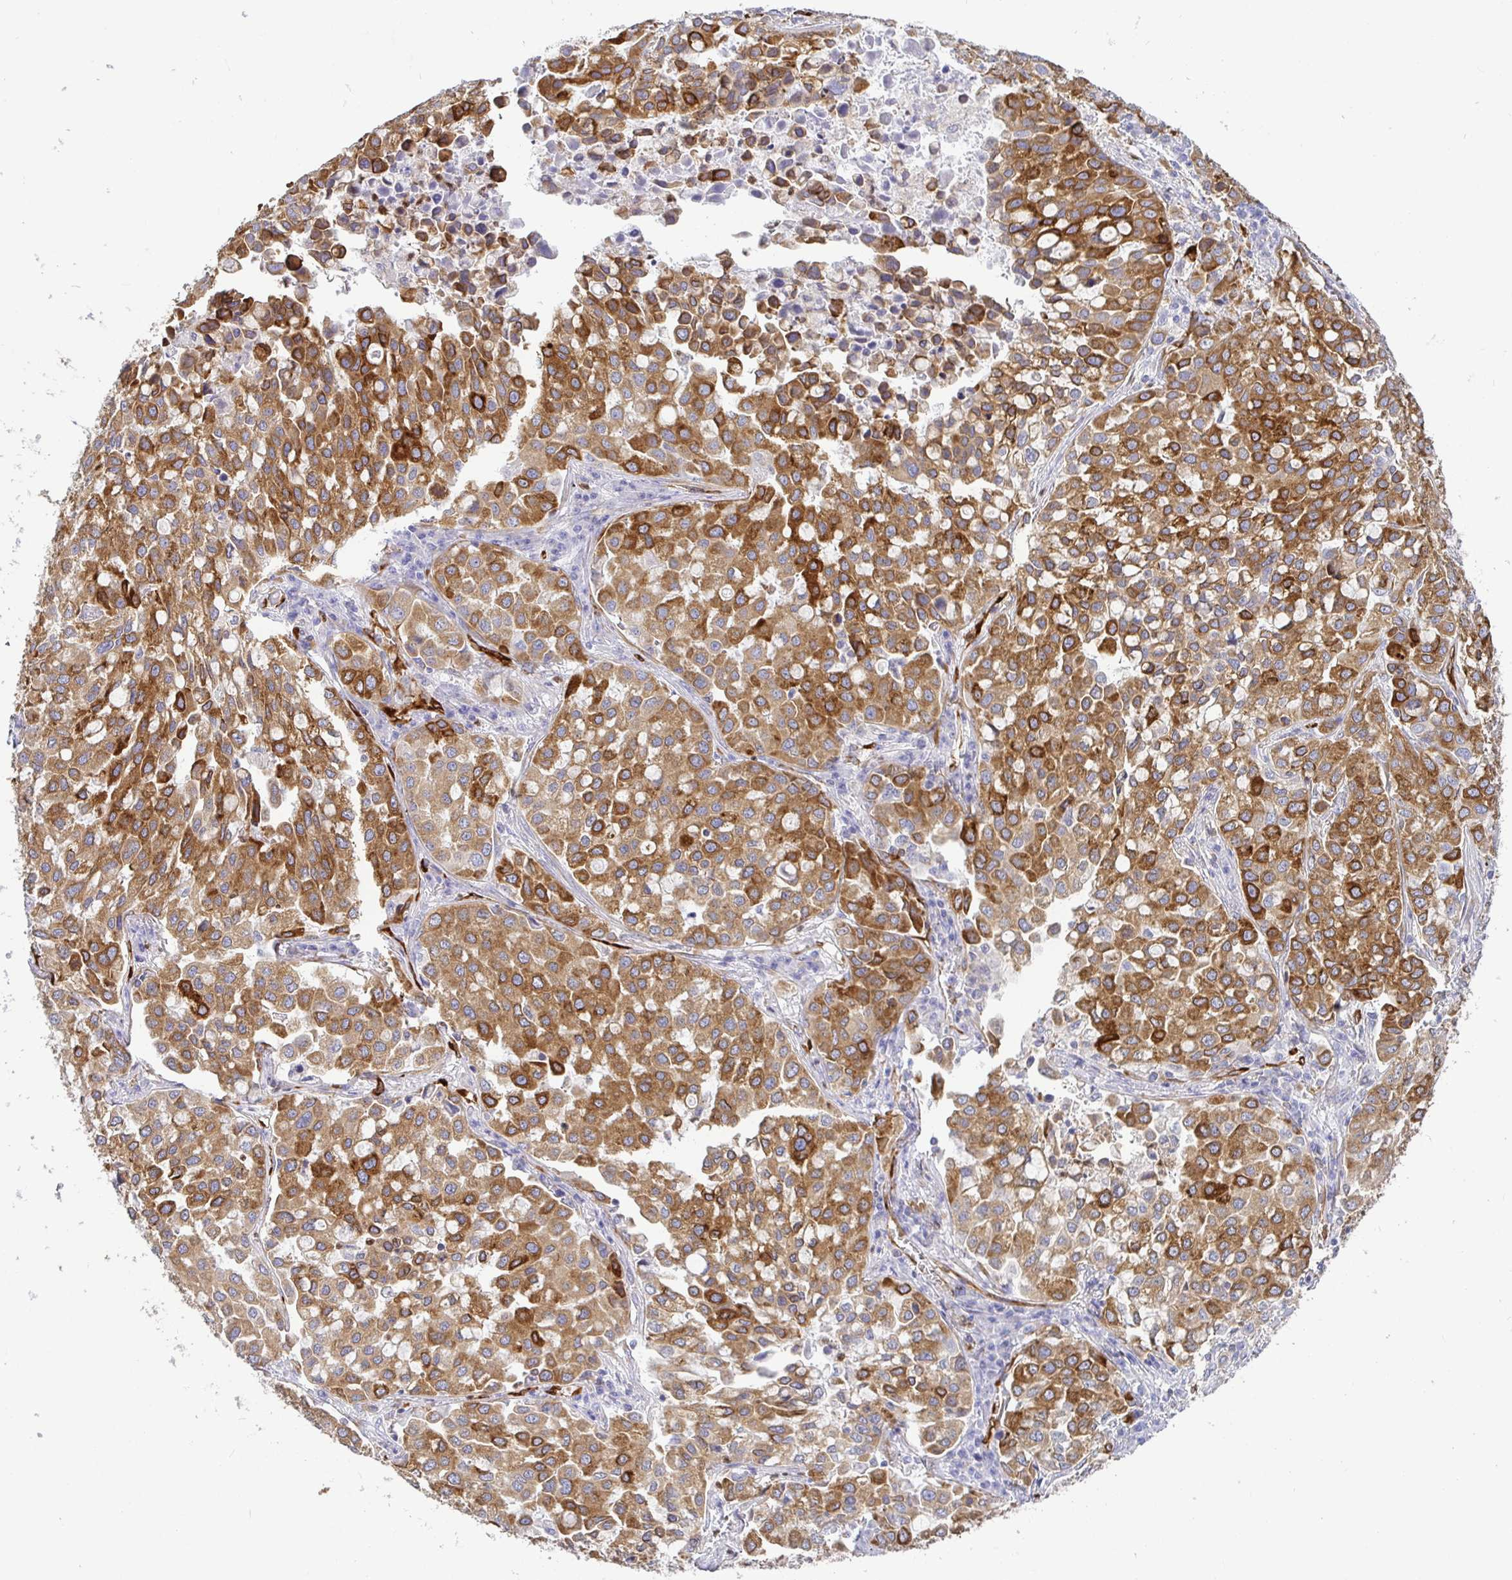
{"staining": {"intensity": "moderate", "quantity": ">75%", "location": "cytoplasmic/membranous"}, "tissue": "lung cancer", "cell_type": "Tumor cells", "image_type": "cancer", "snomed": [{"axis": "morphology", "description": "Adenocarcinoma, NOS"}, {"axis": "morphology", "description": "Adenocarcinoma, metastatic, NOS"}, {"axis": "topography", "description": "Lymph node"}, {"axis": "topography", "description": "Lung"}], "caption": "IHC histopathology image of neoplastic tissue: lung cancer (adenocarcinoma) stained using IHC exhibits medium levels of moderate protein expression localized specifically in the cytoplasmic/membranous of tumor cells, appearing as a cytoplasmic/membranous brown color.", "gene": "TP53I11", "patient": {"sex": "female", "age": 65}}